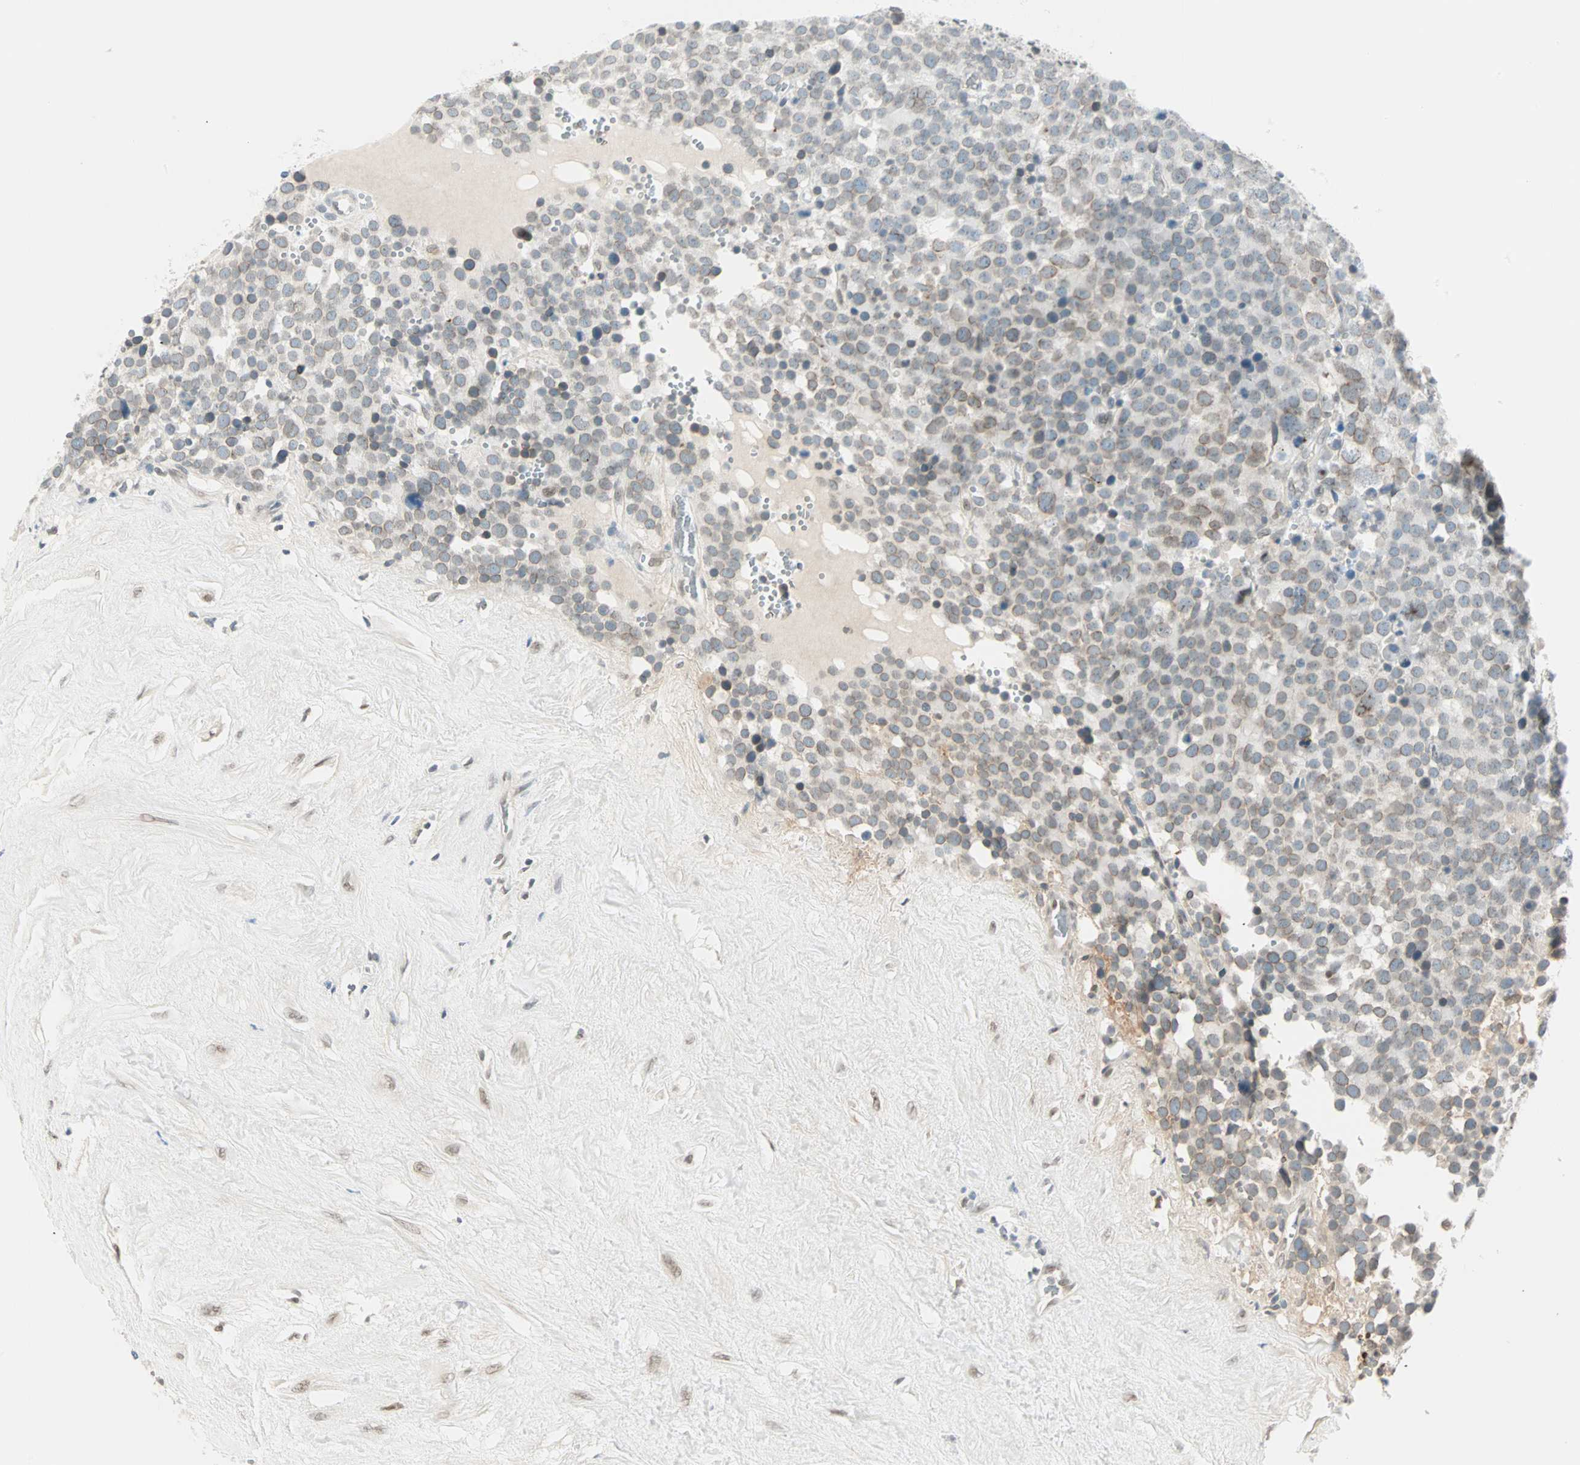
{"staining": {"intensity": "weak", "quantity": "25%-75%", "location": "cytoplasmic/membranous,nuclear"}, "tissue": "testis cancer", "cell_type": "Tumor cells", "image_type": "cancer", "snomed": [{"axis": "morphology", "description": "Seminoma, NOS"}, {"axis": "topography", "description": "Testis"}], "caption": "Protein expression by IHC displays weak cytoplasmic/membranous and nuclear expression in approximately 25%-75% of tumor cells in testis seminoma.", "gene": "BCAN", "patient": {"sex": "male", "age": 71}}